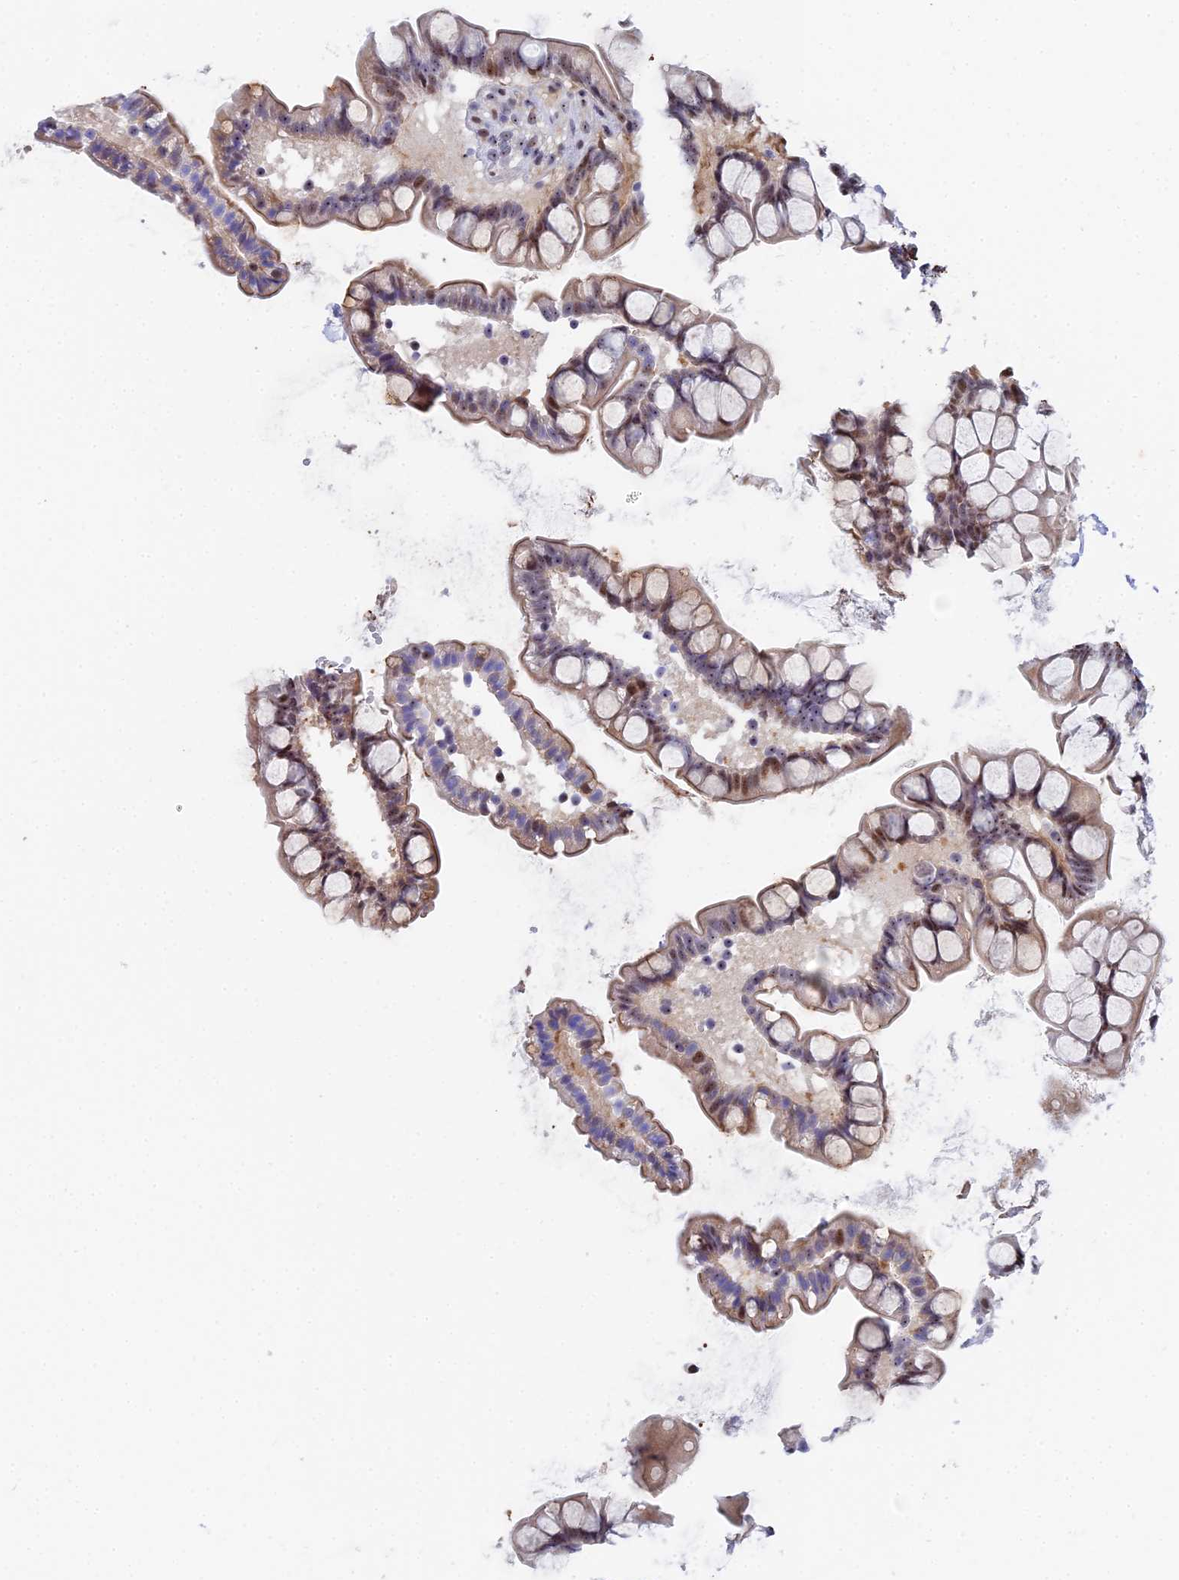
{"staining": {"intensity": "moderate", "quantity": ">75%", "location": "cytoplasmic/membranous,nuclear"}, "tissue": "small intestine", "cell_type": "Glandular cells", "image_type": "normal", "snomed": [{"axis": "morphology", "description": "Normal tissue, NOS"}, {"axis": "topography", "description": "Small intestine"}], "caption": "Immunohistochemistry (IHC) of unremarkable human small intestine displays medium levels of moderate cytoplasmic/membranous,nuclear expression in about >75% of glandular cells.", "gene": "TIFA", "patient": {"sex": "male", "age": 70}}